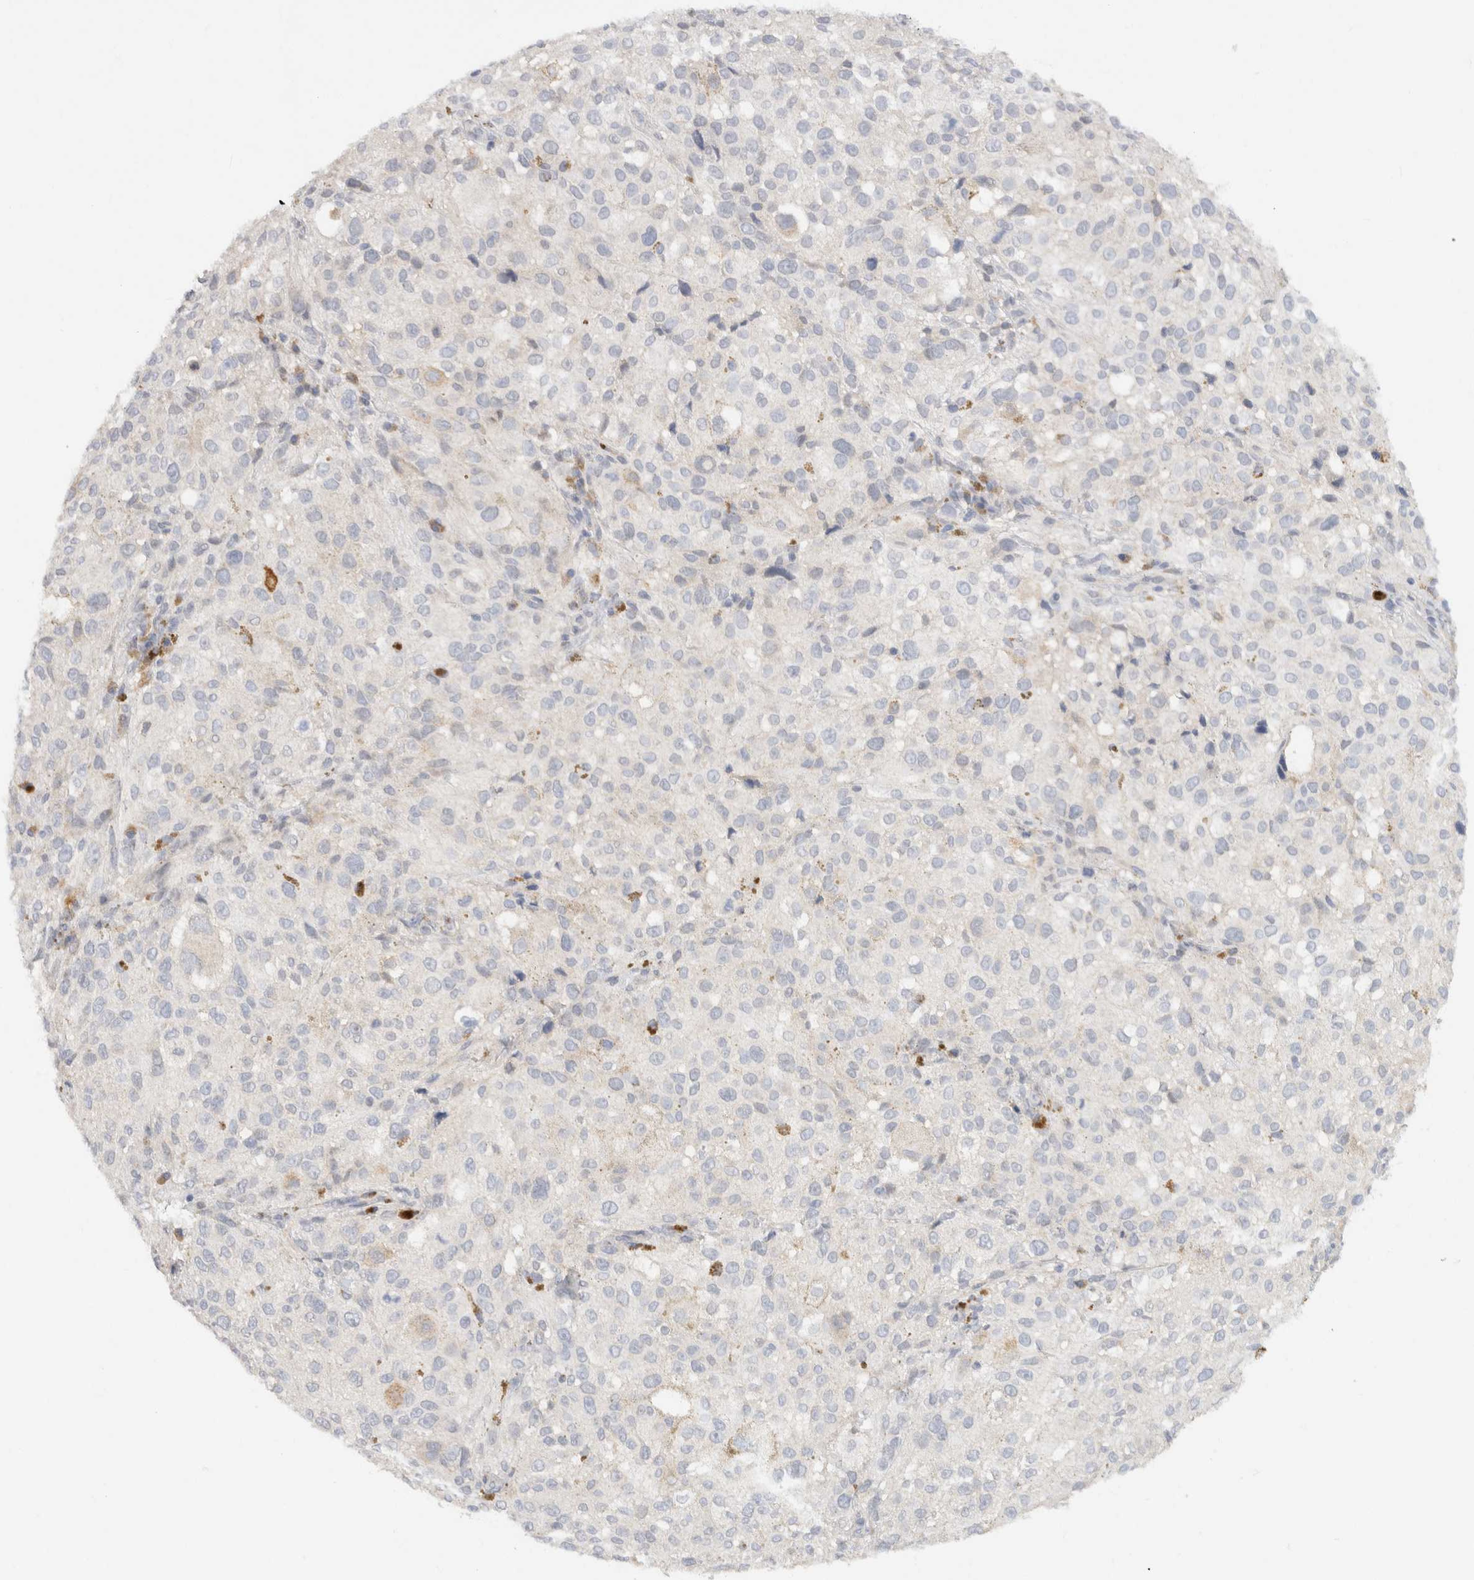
{"staining": {"intensity": "negative", "quantity": "none", "location": "none"}, "tissue": "melanoma", "cell_type": "Tumor cells", "image_type": "cancer", "snomed": [{"axis": "morphology", "description": "Necrosis, NOS"}, {"axis": "morphology", "description": "Malignant melanoma, NOS"}, {"axis": "topography", "description": "Skin"}], "caption": "Tumor cells show no significant protein positivity in melanoma.", "gene": "CHRM4", "patient": {"sex": "female", "age": 87}}